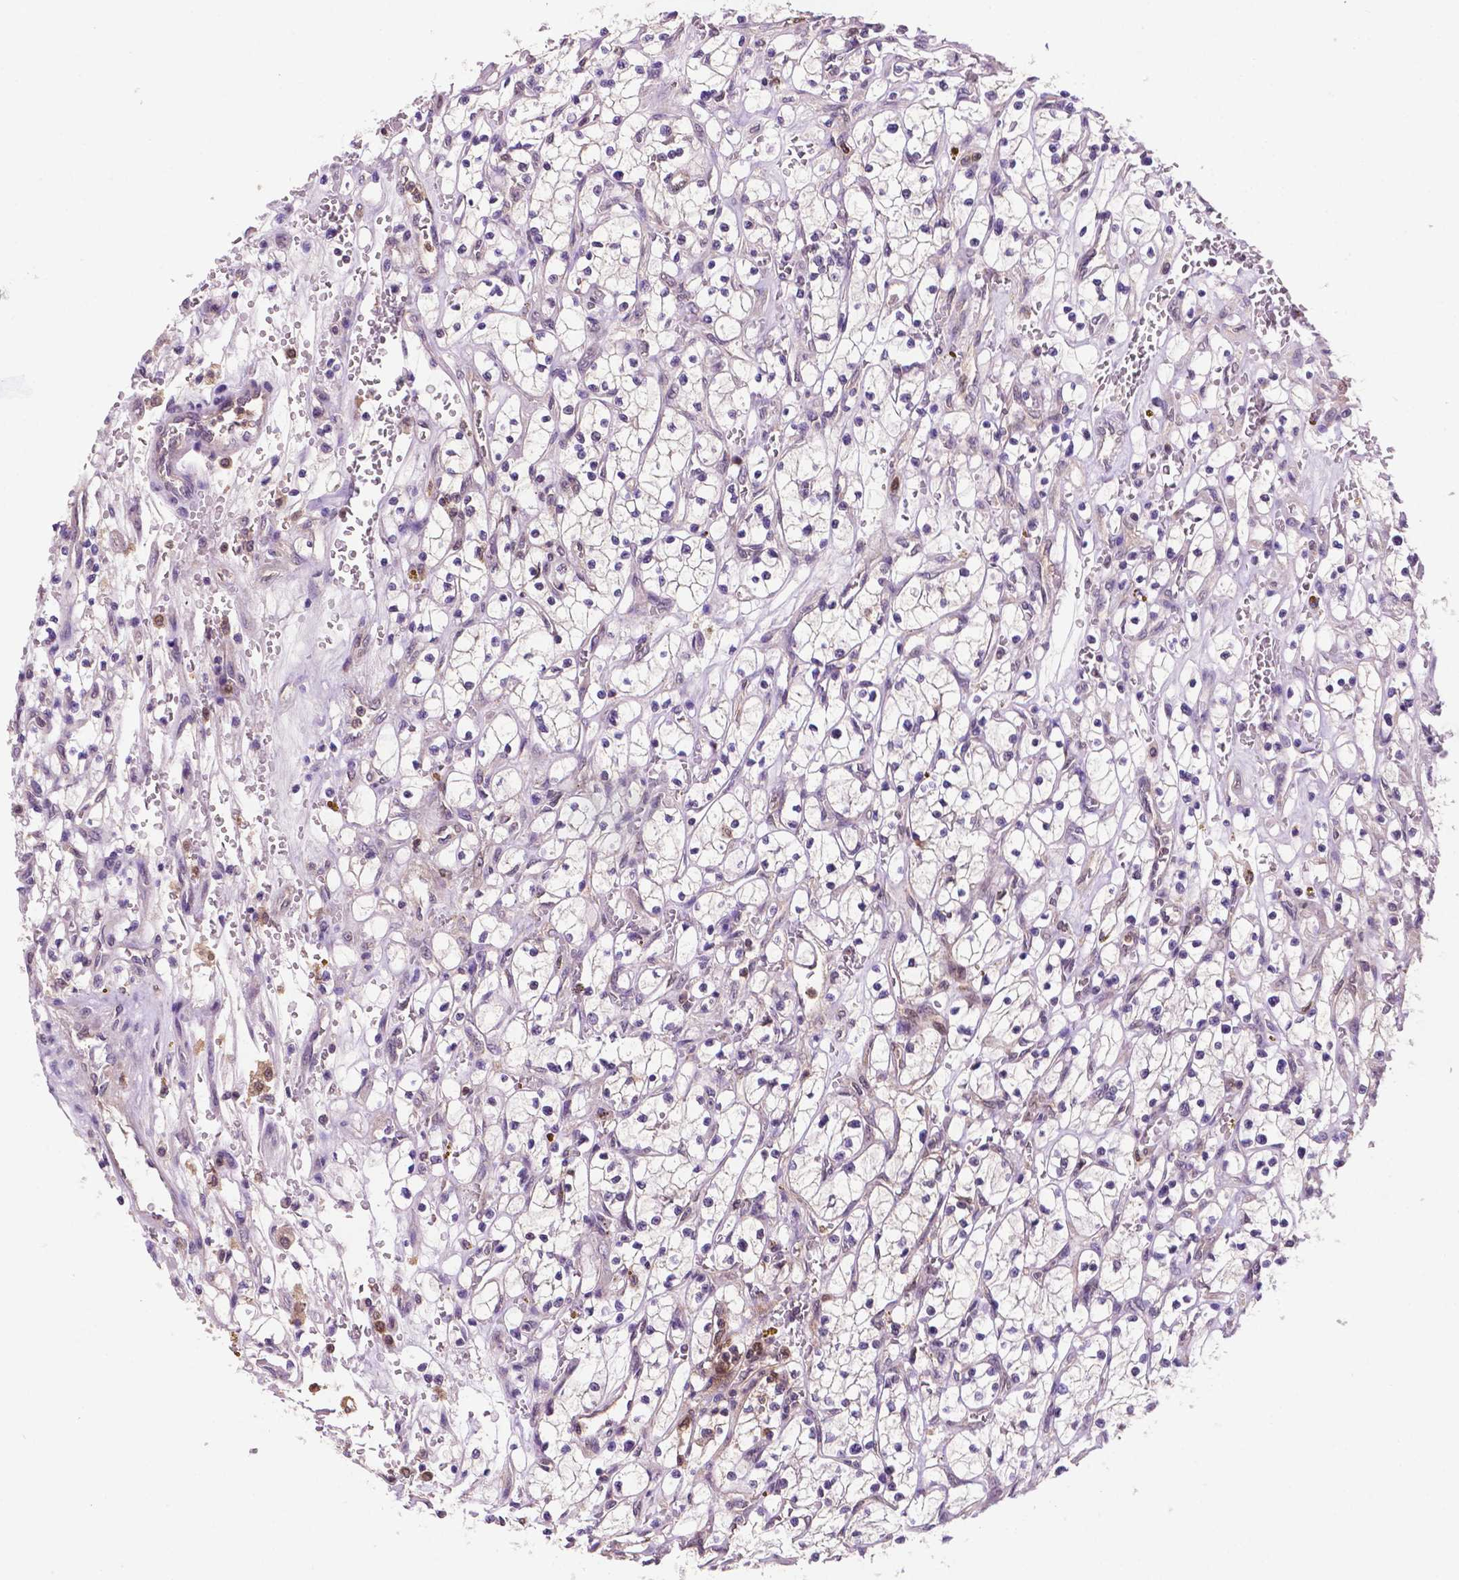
{"staining": {"intensity": "negative", "quantity": "none", "location": "none"}, "tissue": "renal cancer", "cell_type": "Tumor cells", "image_type": "cancer", "snomed": [{"axis": "morphology", "description": "Adenocarcinoma, NOS"}, {"axis": "topography", "description": "Kidney"}], "caption": "Immunohistochemistry (IHC) image of neoplastic tissue: renal cancer stained with DAB reveals no significant protein positivity in tumor cells.", "gene": "UBE2L6", "patient": {"sex": "female", "age": 64}}